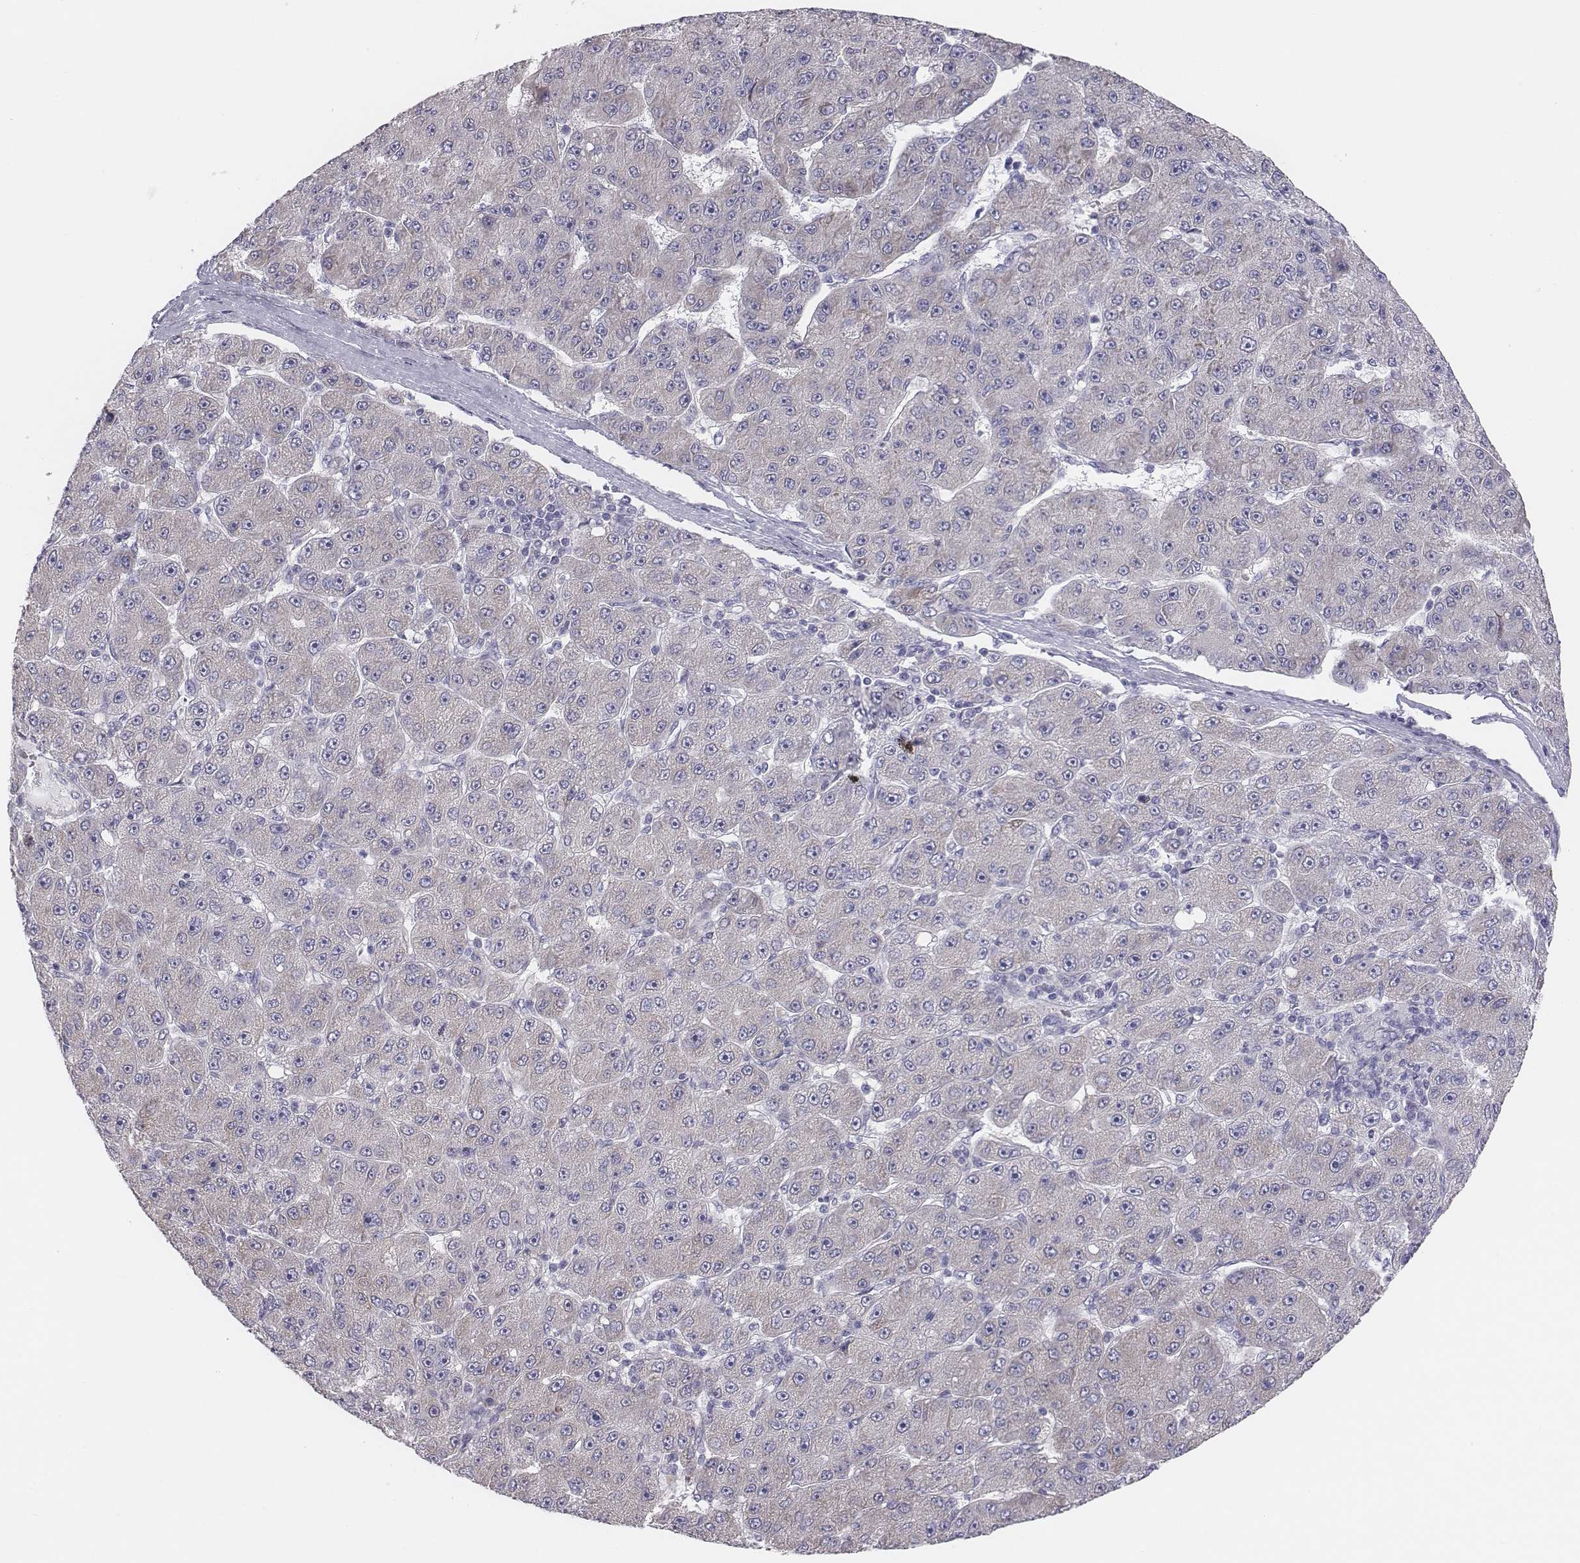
{"staining": {"intensity": "negative", "quantity": "none", "location": "none"}, "tissue": "liver cancer", "cell_type": "Tumor cells", "image_type": "cancer", "snomed": [{"axis": "morphology", "description": "Carcinoma, Hepatocellular, NOS"}, {"axis": "topography", "description": "Liver"}], "caption": "Immunohistochemical staining of human liver cancer (hepatocellular carcinoma) reveals no significant staining in tumor cells.", "gene": "CHST14", "patient": {"sex": "male", "age": 67}}